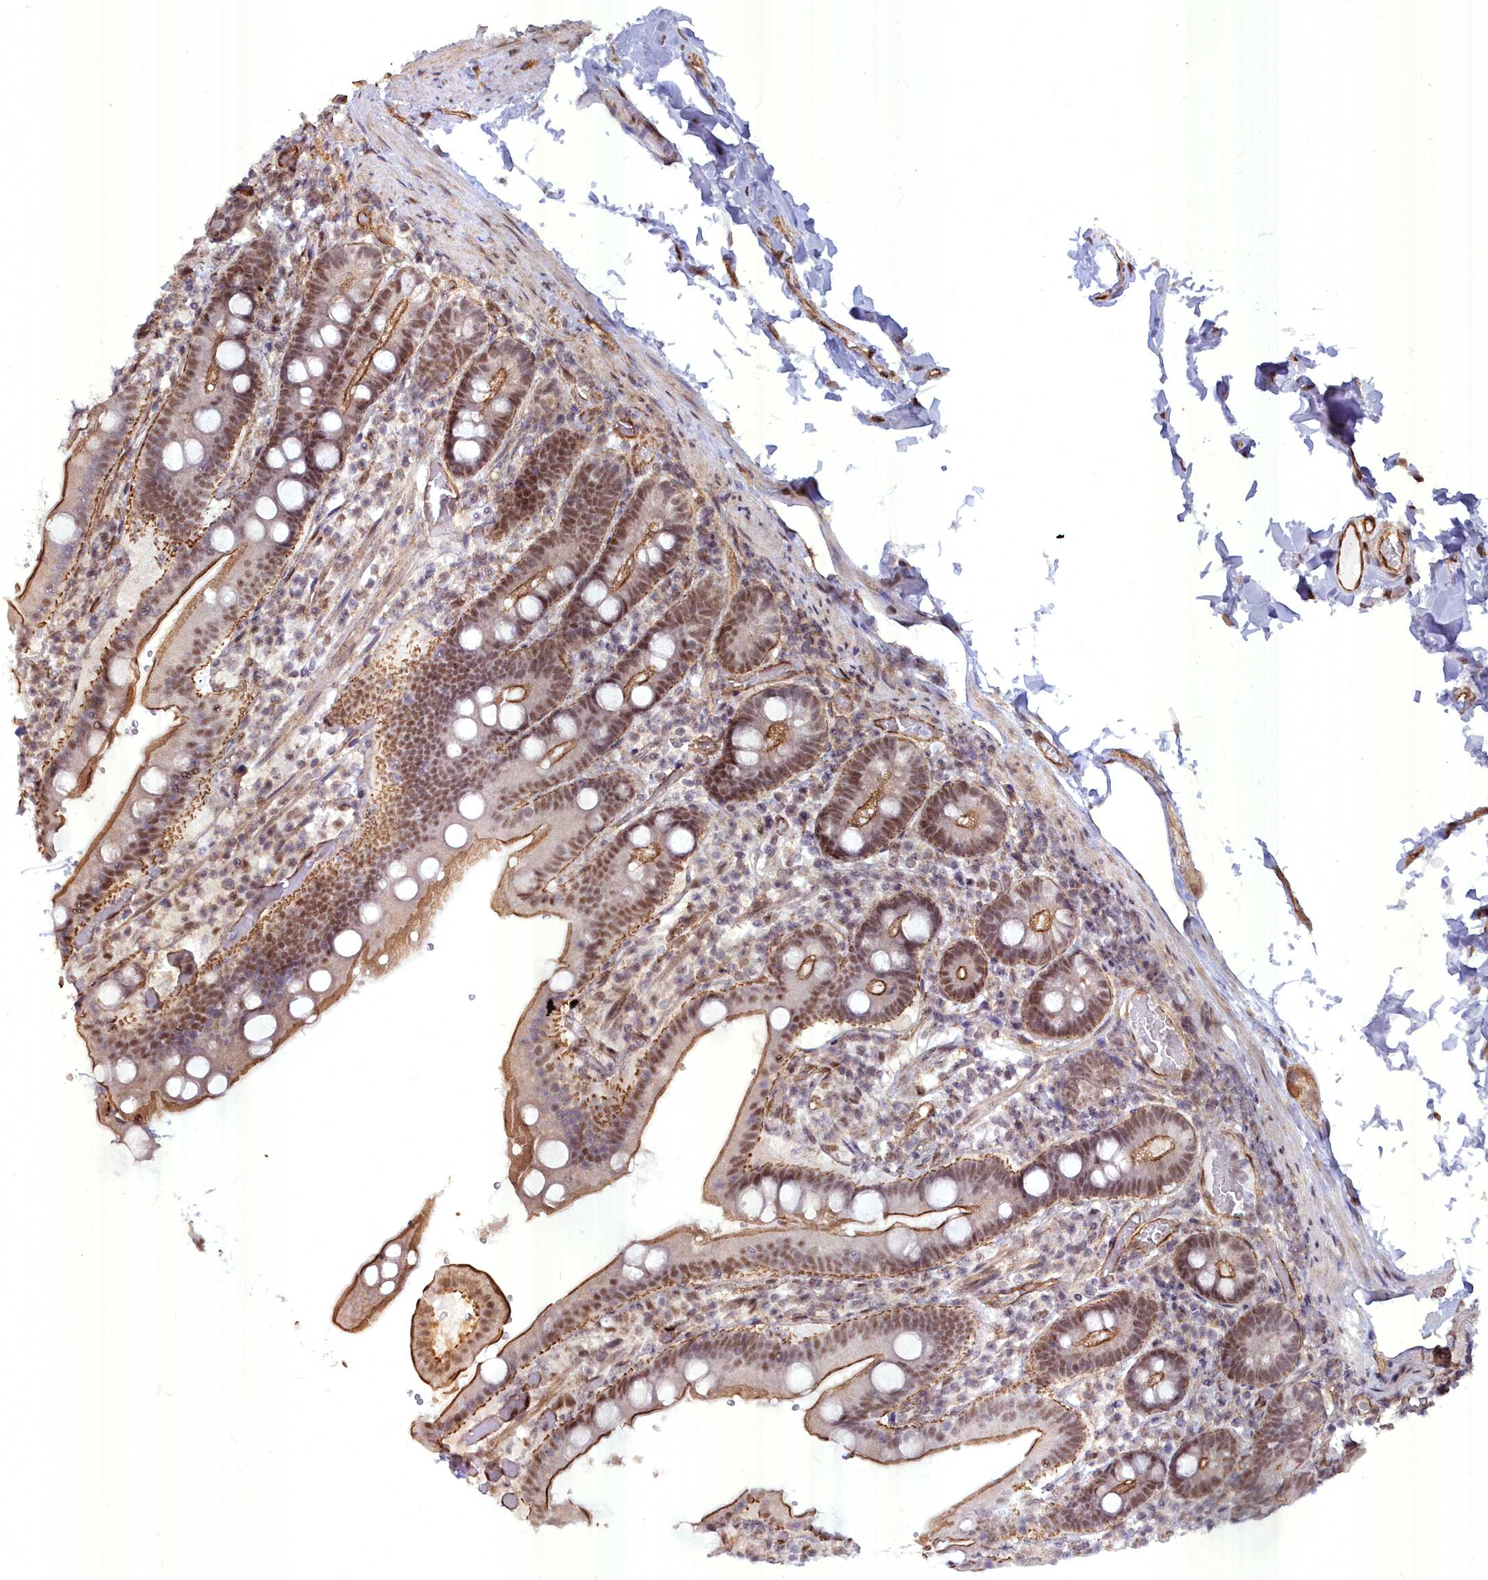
{"staining": {"intensity": "moderate", "quantity": ">75%", "location": "cytoplasmic/membranous,nuclear"}, "tissue": "duodenum", "cell_type": "Glandular cells", "image_type": "normal", "snomed": [{"axis": "morphology", "description": "Normal tissue, NOS"}, {"axis": "topography", "description": "Duodenum"}], "caption": "A brown stain shows moderate cytoplasmic/membranous,nuclear expression of a protein in glandular cells of benign human duodenum.", "gene": "YJU2", "patient": {"sex": "female", "age": 62}}